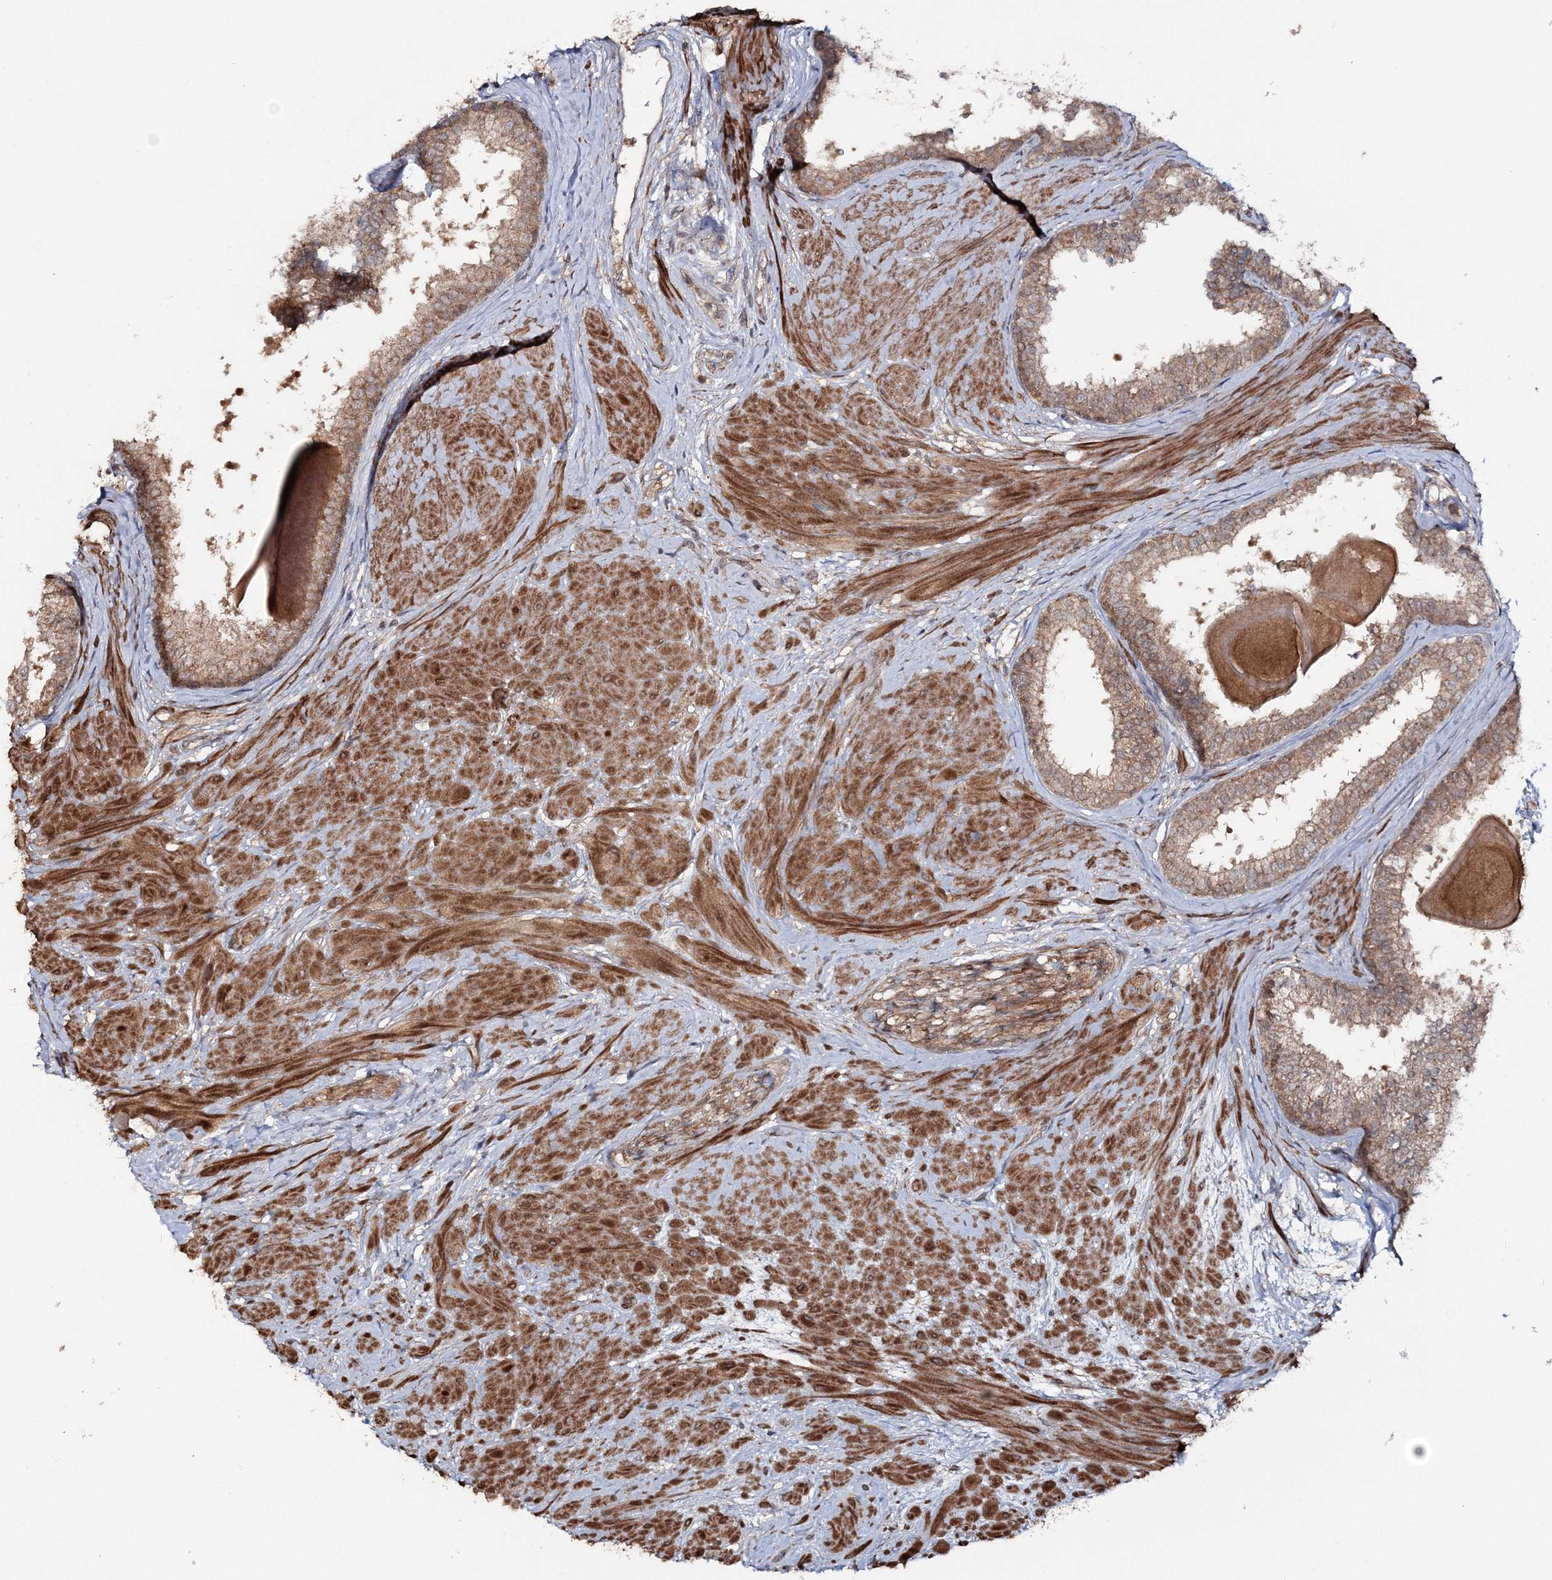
{"staining": {"intensity": "moderate", "quantity": ">75%", "location": "cytoplasmic/membranous"}, "tissue": "prostate", "cell_type": "Glandular cells", "image_type": "normal", "snomed": [{"axis": "morphology", "description": "Normal tissue, NOS"}, {"axis": "topography", "description": "Prostate"}], "caption": "This is an image of immunohistochemistry staining of normal prostate, which shows moderate positivity in the cytoplasmic/membranous of glandular cells.", "gene": "MOCS2", "patient": {"sex": "male", "age": 48}}